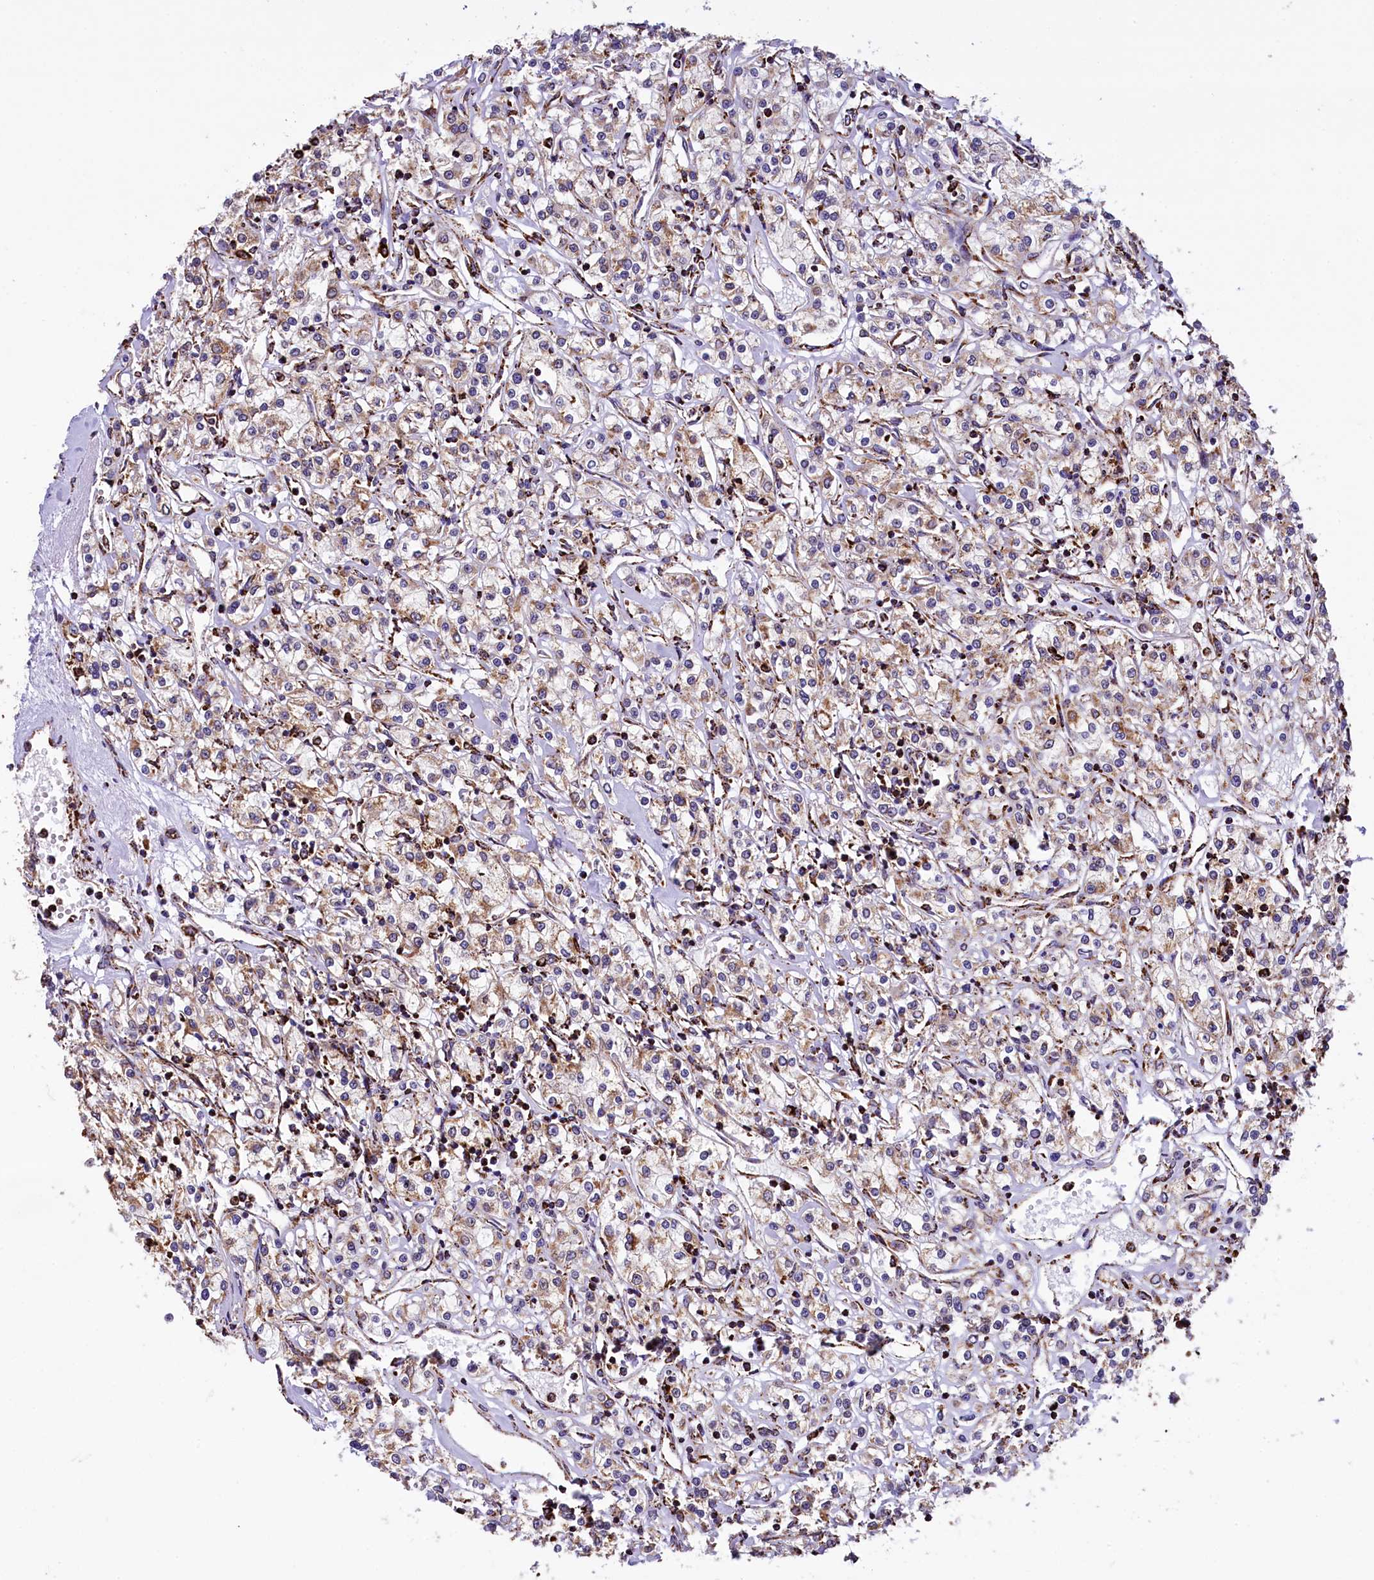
{"staining": {"intensity": "weak", "quantity": "<25%", "location": "cytoplasmic/membranous"}, "tissue": "renal cancer", "cell_type": "Tumor cells", "image_type": "cancer", "snomed": [{"axis": "morphology", "description": "Adenocarcinoma, NOS"}, {"axis": "topography", "description": "Kidney"}], "caption": "This image is of adenocarcinoma (renal) stained with immunohistochemistry (IHC) to label a protein in brown with the nuclei are counter-stained blue. There is no positivity in tumor cells.", "gene": "KLC2", "patient": {"sex": "female", "age": 59}}